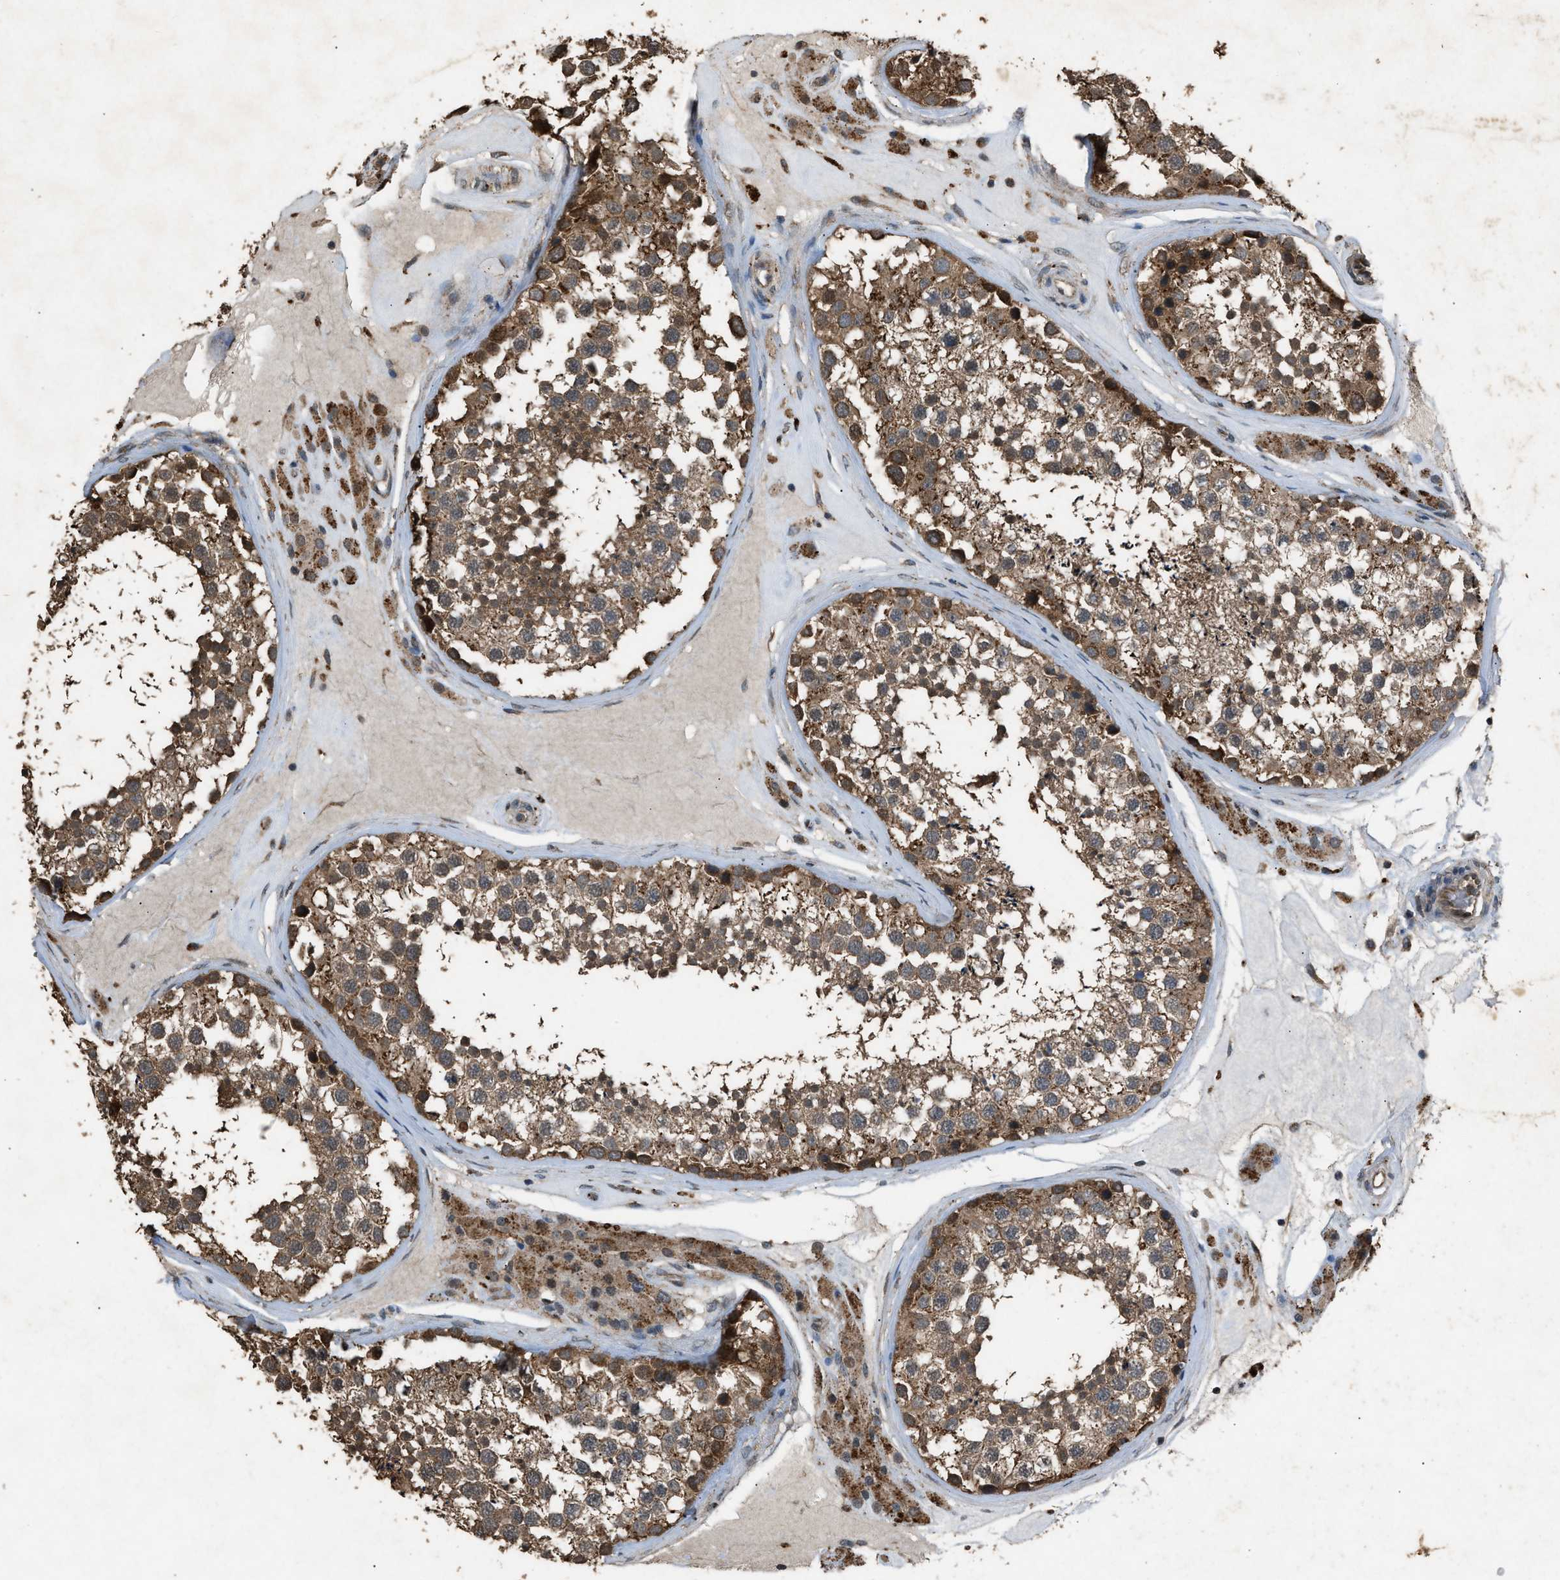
{"staining": {"intensity": "moderate", "quantity": ">75%", "location": "cytoplasmic/membranous"}, "tissue": "testis", "cell_type": "Cells in seminiferous ducts", "image_type": "normal", "snomed": [{"axis": "morphology", "description": "Normal tissue, NOS"}, {"axis": "topography", "description": "Testis"}], "caption": "DAB immunohistochemical staining of normal human testis exhibits moderate cytoplasmic/membranous protein positivity in about >75% of cells in seminiferous ducts.", "gene": "PSMD1", "patient": {"sex": "male", "age": 46}}